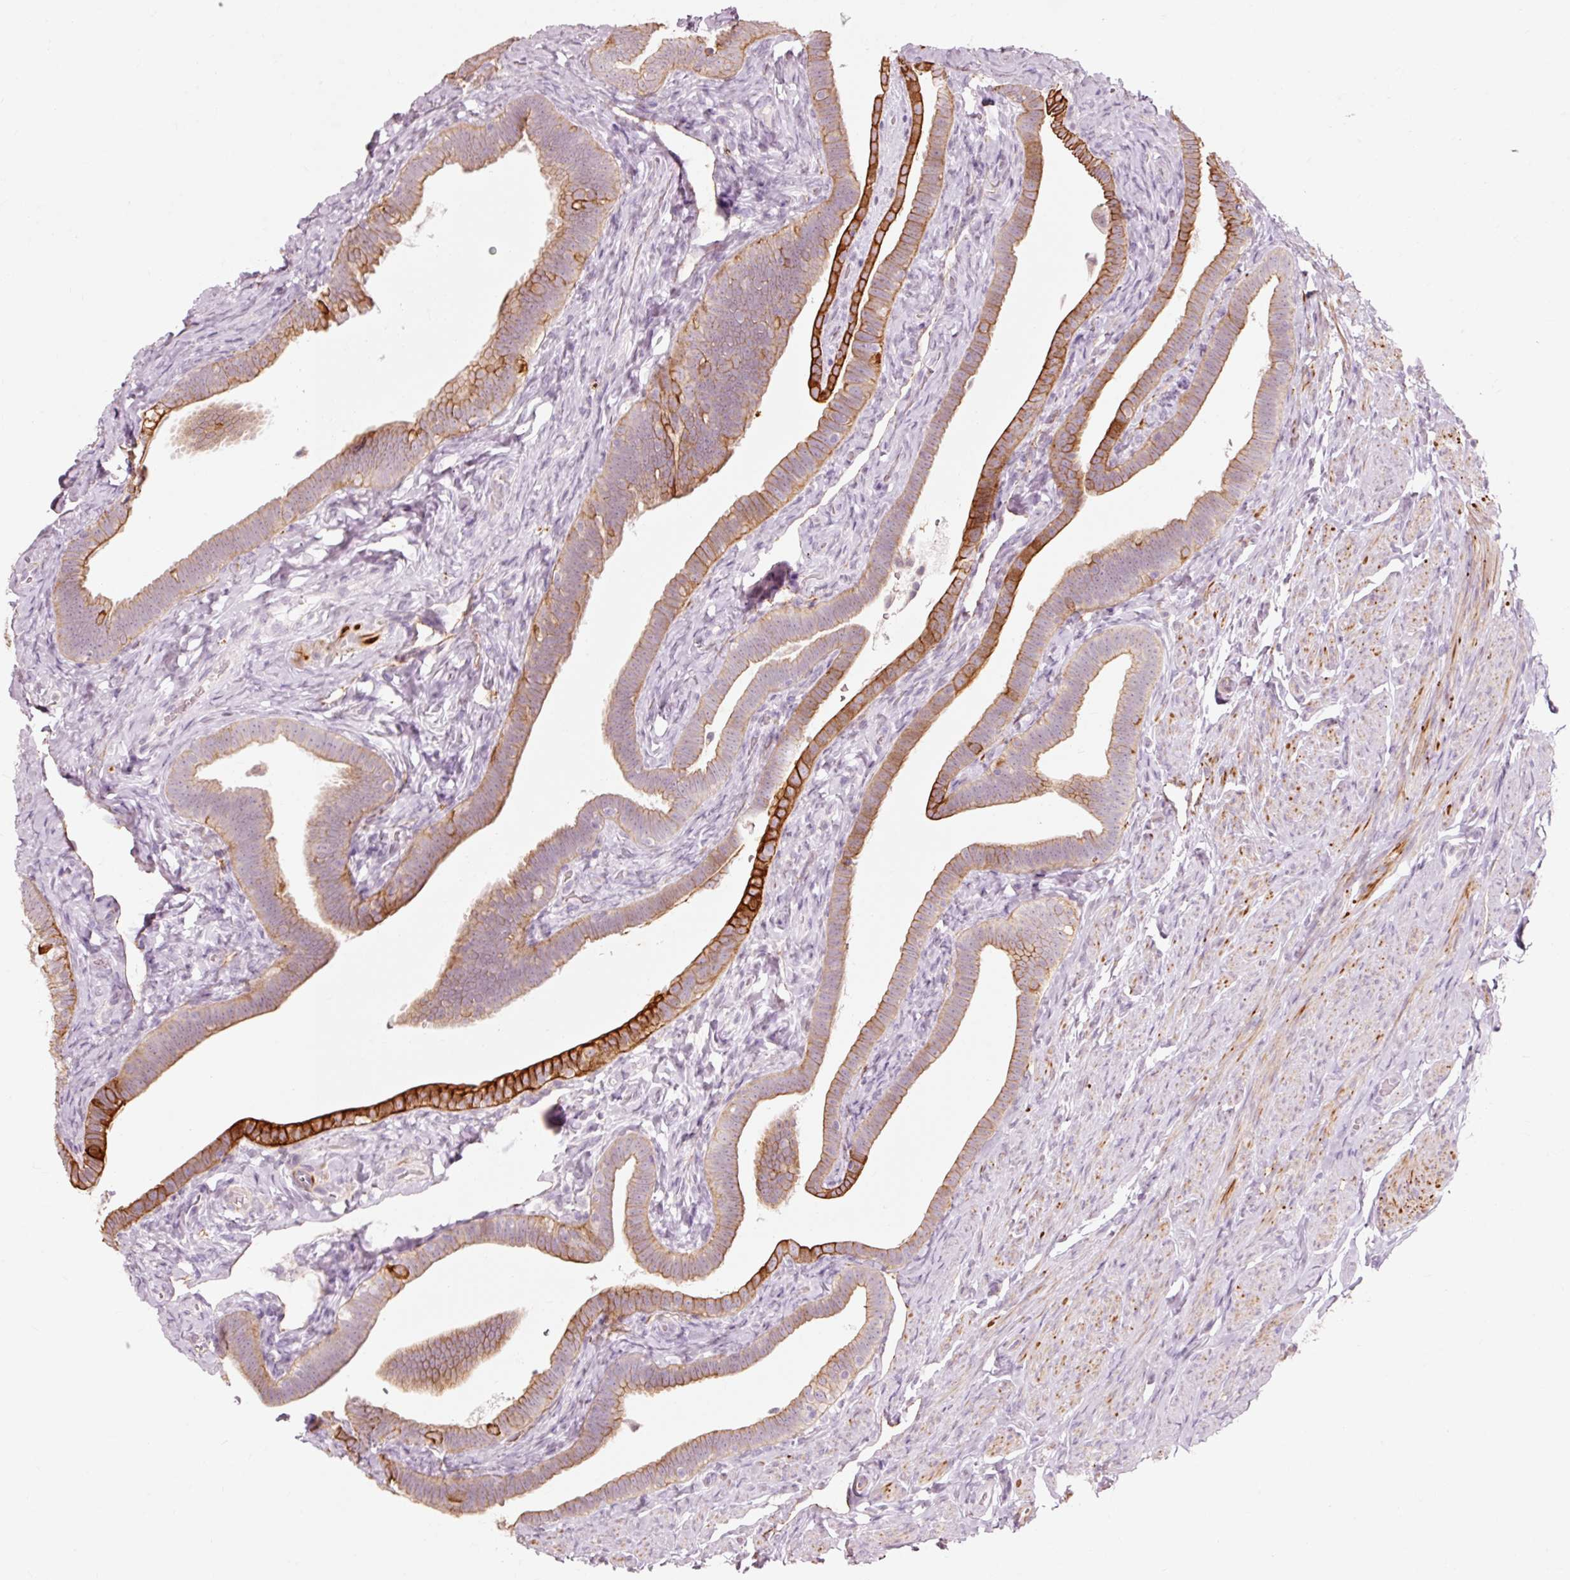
{"staining": {"intensity": "strong", "quantity": "25%-75%", "location": "cytoplasmic/membranous"}, "tissue": "fallopian tube", "cell_type": "Glandular cells", "image_type": "normal", "snomed": [{"axis": "morphology", "description": "Normal tissue, NOS"}, {"axis": "topography", "description": "Fallopian tube"}], "caption": "DAB immunohistochemical staining of unremarkable fallopian tube exhibits strong cytoplasmic/membranous protein staining in approximately 25%-75% of glandular cells.", "gene": "TRIM73", "patient": {"sex": "female", "age": 69}}